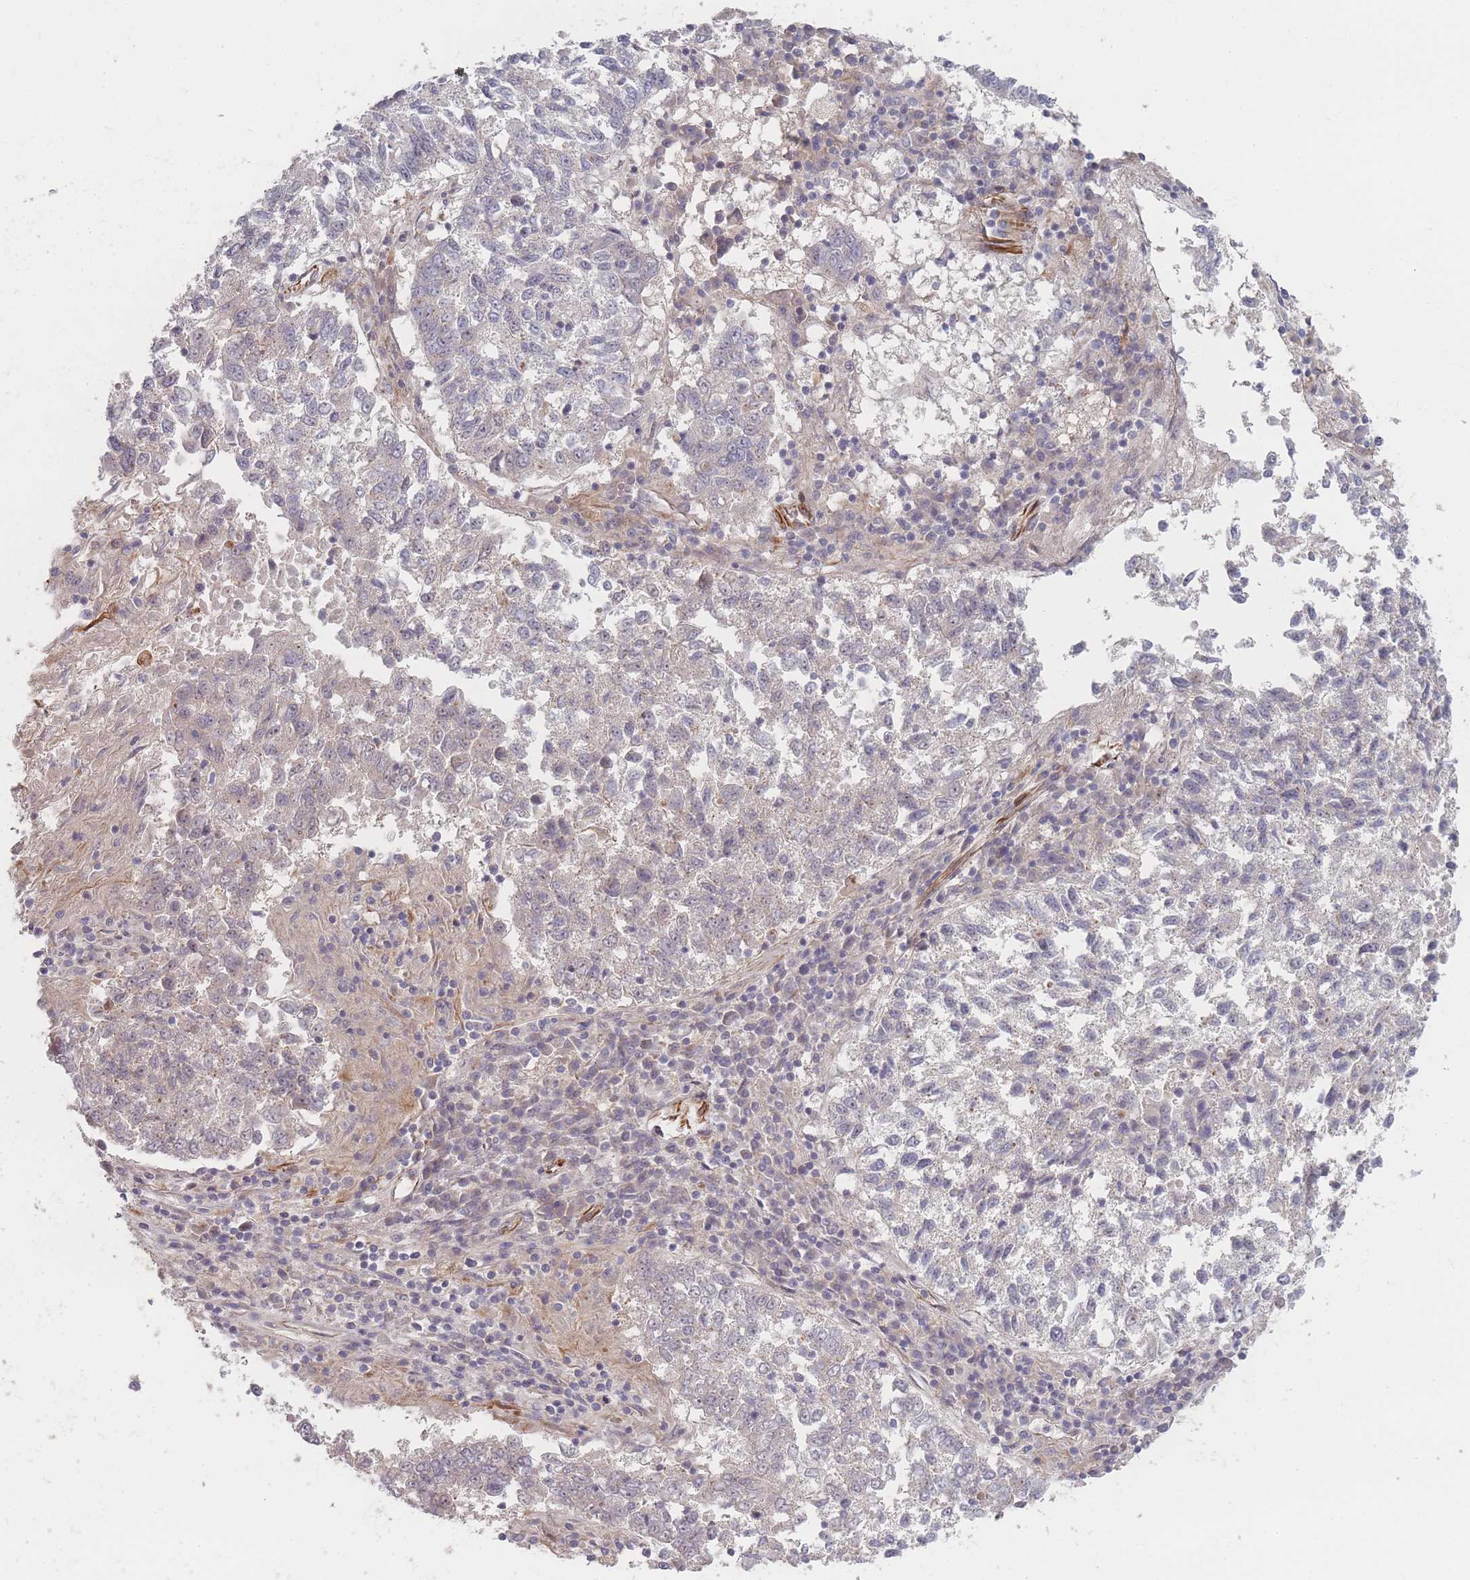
{"staining": {"intensity": "negative", "quantity": "none", "location": "none"}, "tissue": "lung cancer", "cell_type": "Tumor cells", "image_type": "cancer", "snomed": [{"axis": "morphology", "description": "Squamous cell carcinoma, NOS"}, {"axis": "topography", "description": "Lung"}], "caption": "IHC histopathology image of neoplastic tissue: squamous cell carcinoma (lung) stained with DAB exhibits no significant protein expression in tumor cells.", "gene": "EEF1AKMT2", "patient": {"sex": "male", "age": 73}}